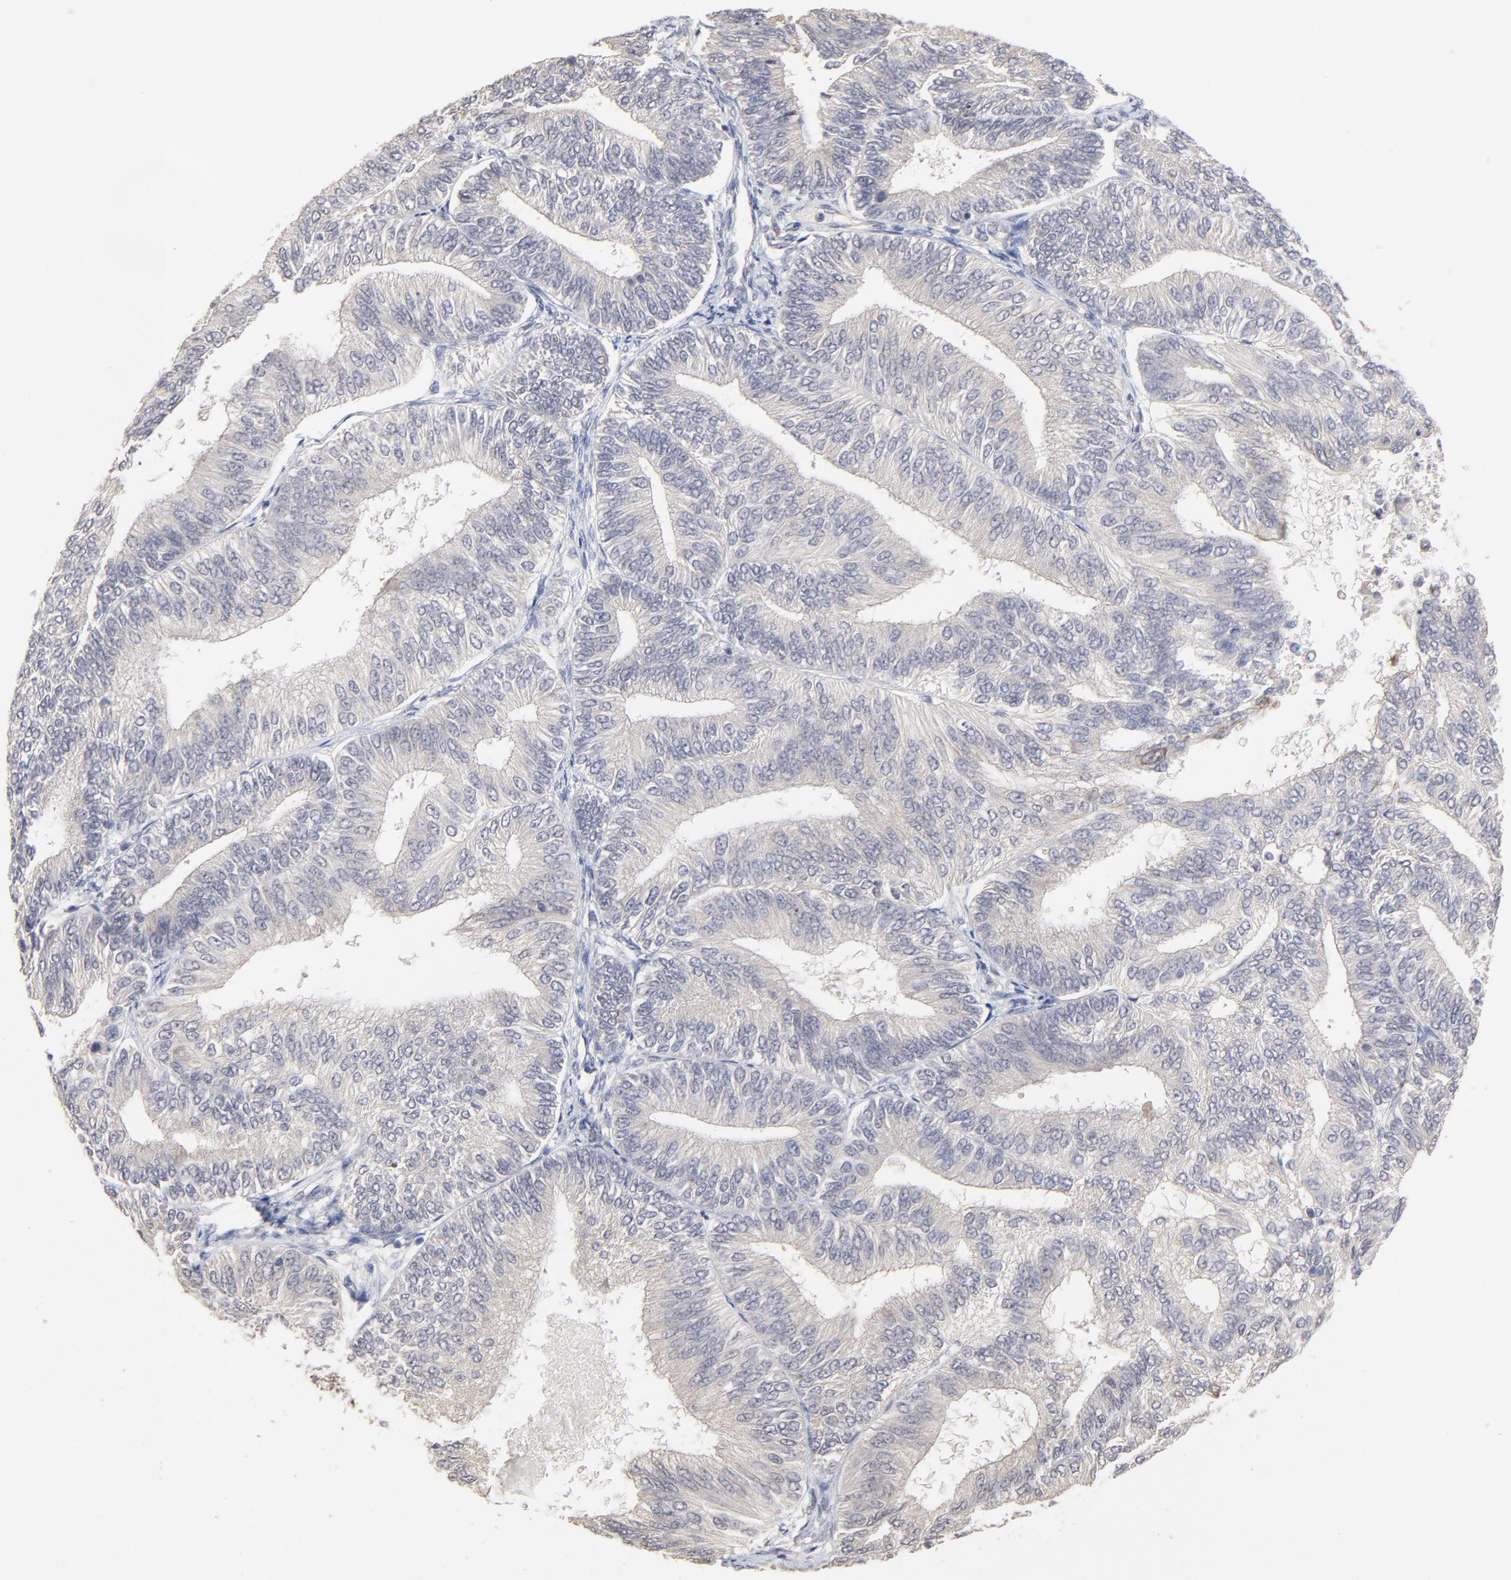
{"staining": {"intensity": "negative", "quantity": "none", "location": "none"}, "tissue": "endometrial cancer", "cell_type": "Tumor cells", "image_type": "cancer", "snomed": [{"axis": "morphology", "description": "Adenocarcinoma, NOS"}, {"axis": "topography", "description": "Endometrium"}], "caption": "An image of endometrial cancer (adenocarcinoma) stained for a protein displays no brown staining in tumor cells.", "gene": "FAM199X", "patient": {"sex": "female", "age": 55}}